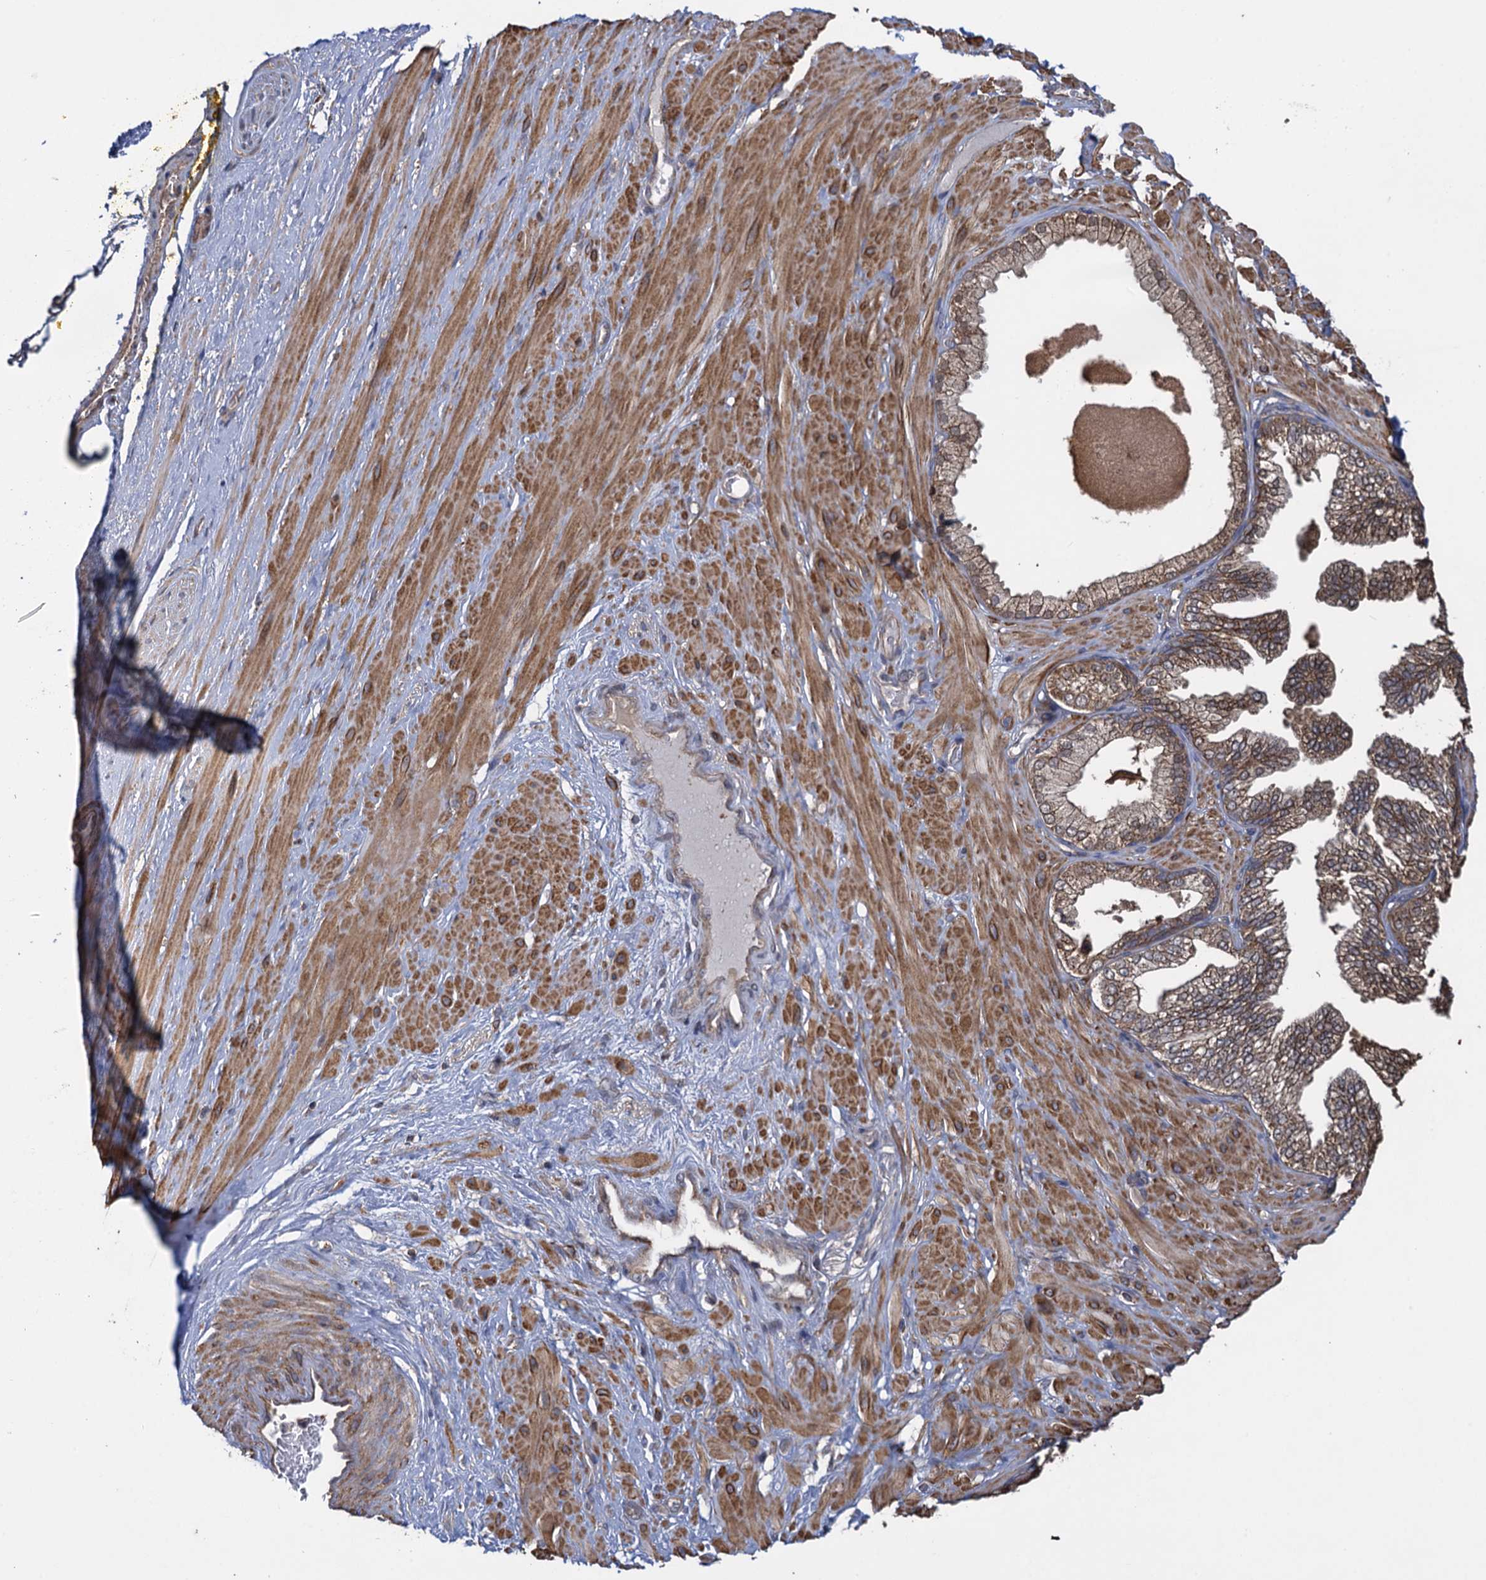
{"staining": {"intensity": "moderate", "quantity": ">75%", "location": "cytoplasmic/membranous"}, "tissue": "soft tissue", "cell_type": "Chondrocytes", "image_type": "normal", "snomed": [{"axis": "morphology", "description": "Normal tissue, NOS"}, {"axis": "morphology", "description": "Adenocarcinoma, Low grade"}, {"axis": "topography", "description": "Prostate"}, {"axis": "topography", "description": "Peripheral nerve tissue"}], "caption": "DAB immunohistochemical staining of normal human soft tissue reveals moderate cytoplasmic/membranous protein expression in approximately >75% of chondrocytes. The protein of interest is stained brown, and the nuclei are stained in blue (DAB IHC with brightfield microscopy, high magnification).", "gene": "HAUS1", "patient": {"sex": "male", "age": 63}}